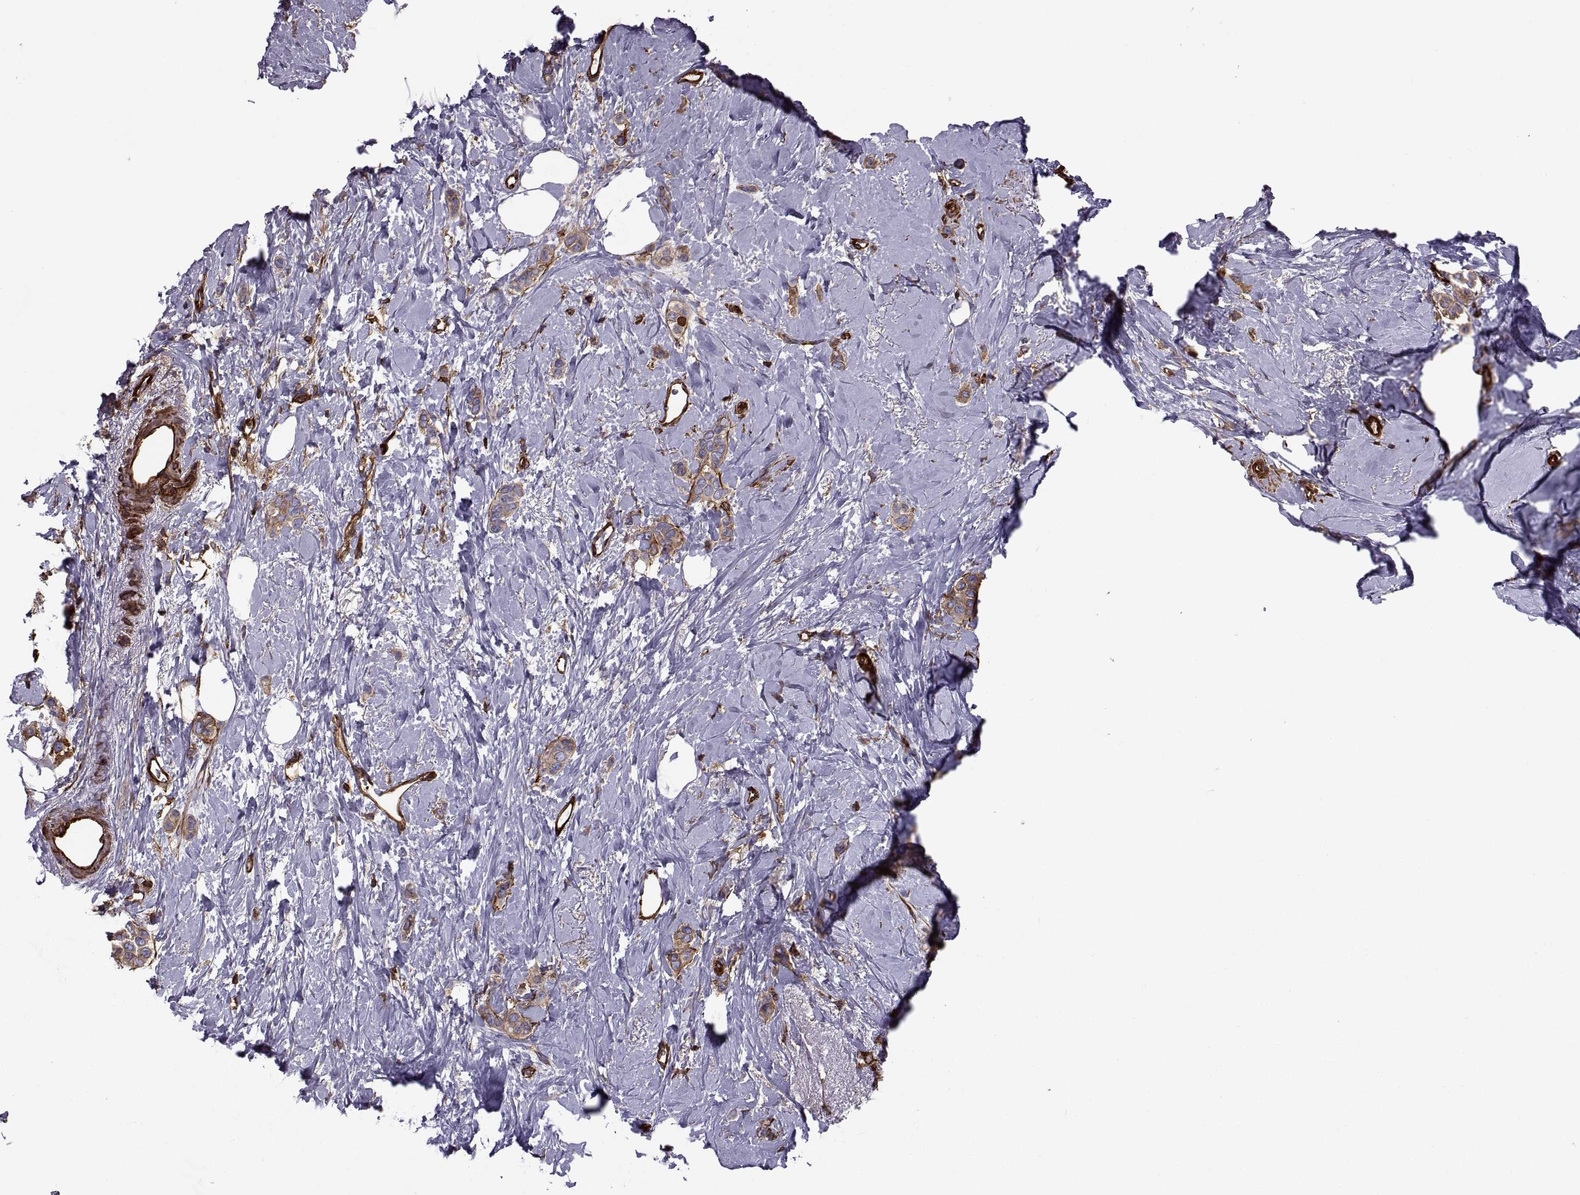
{"staining": {"intensity": "moderate", "quantity": "<25%", "location": "cytoplasmic/membranous"}, "tissue": "breast cancer", "cell_type": "Tumor cells", "image_type": "cancer", "snomed": [{"axis": "morphology", "description": "Lobular carcinoma"}, {"axis": "topography", "description": "Breast"}], "caption": "Protein staining by immunohistochemistry displays moderate cytoplasmic/membranous expression in about <25% of tumor cells in breast cancer.", "gene": "MYH9", "patient": {"sex": "female", "age": 66}}